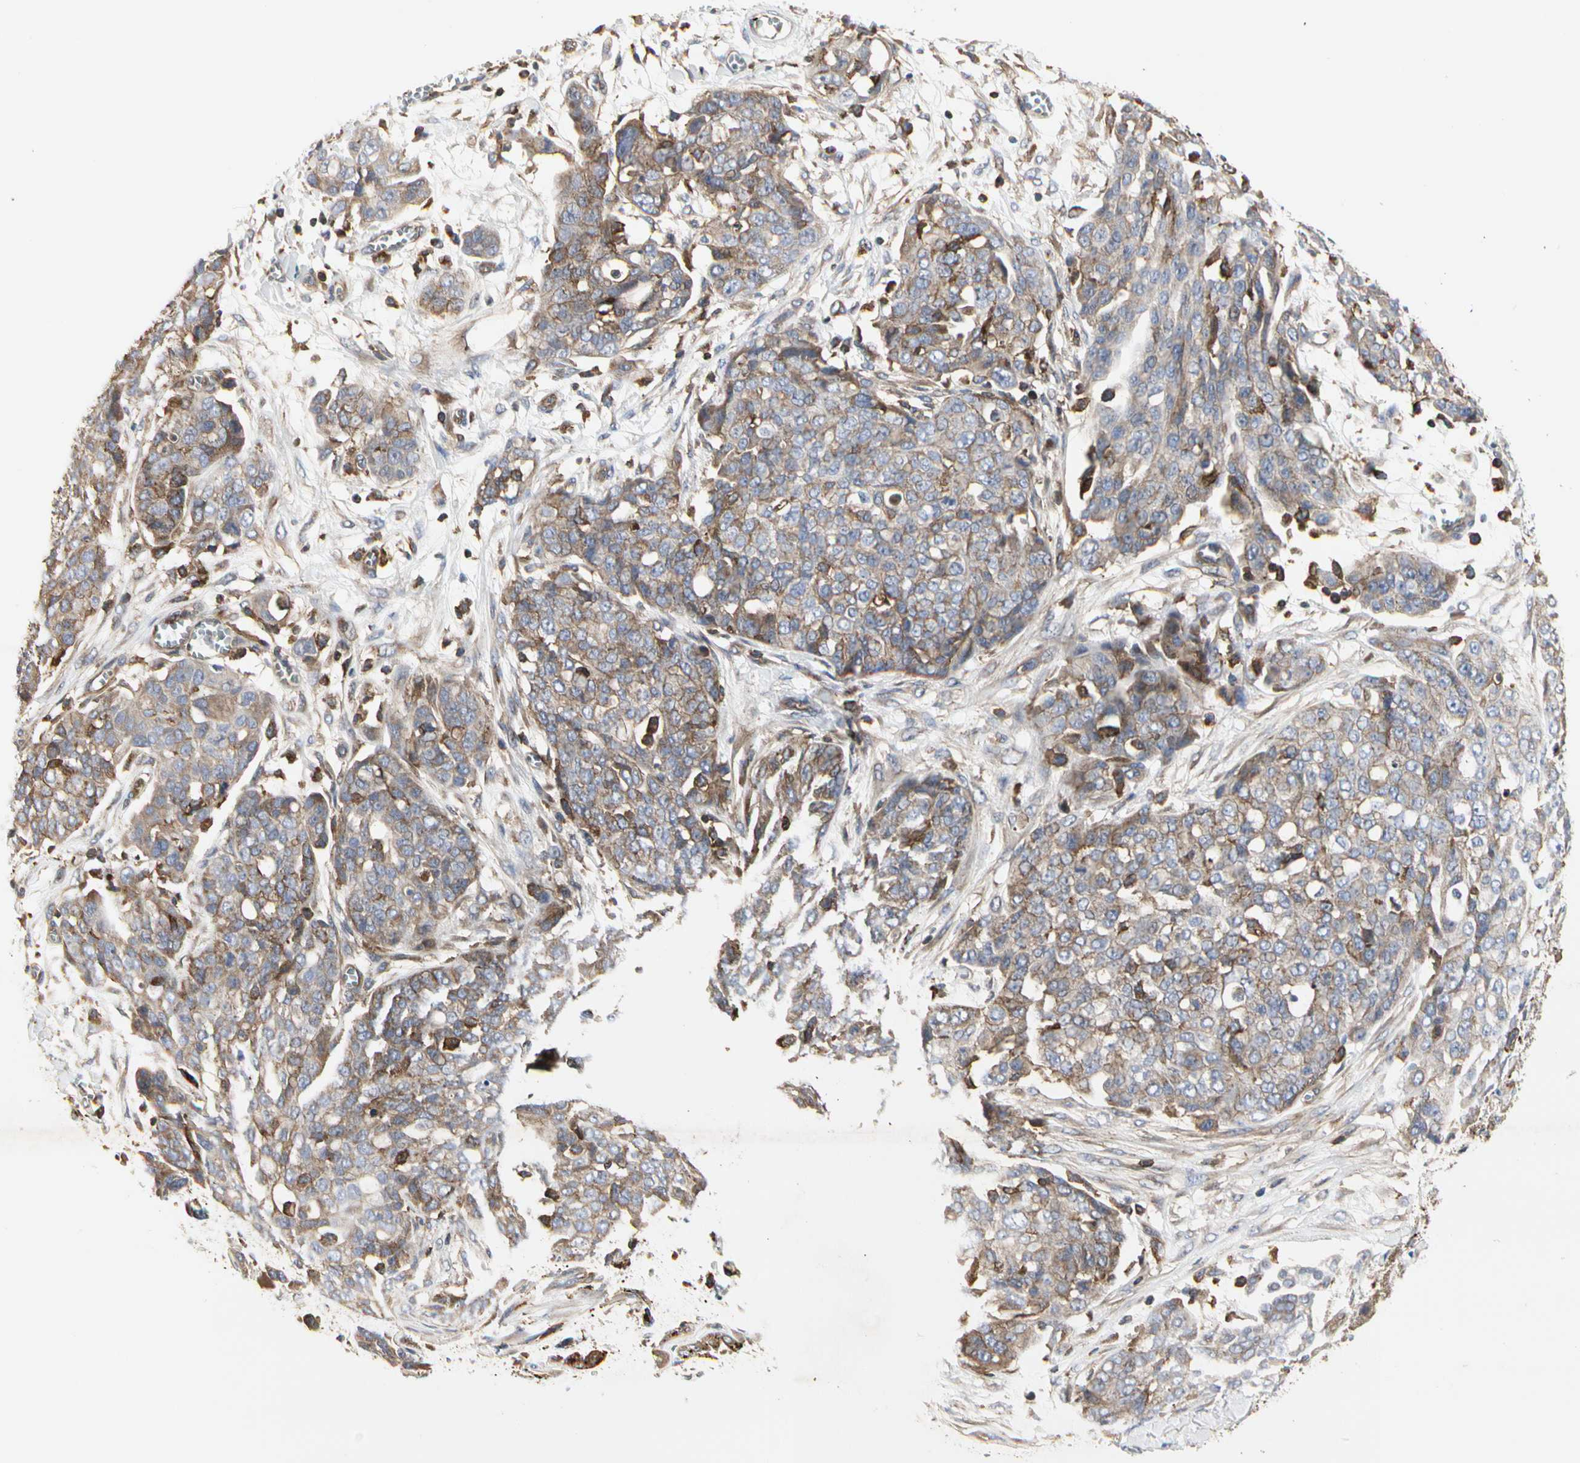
{"staining": {"intensity": "weak", "quantity": "25%-75%", "location": "cytoplasmic/membranous"}, "tissue": "ovarian cancer", "cell_type": "Tumor cells", "image_type": "cancer", "snomed": [{"axis": "morphology", "description": "Cystadenocarcinoma, serous, NOS"}, {"axis": "topography", "description": "Soft tissue"}, {"axis": "topography", "description": "Ovary"}], "caption": "Human ovarian serous cystadenocarcinoma stained with a protein marker displays weak staining in tumor cells.", "gene": "NAPG", "patient": {"sex": "female", "age": 57}}